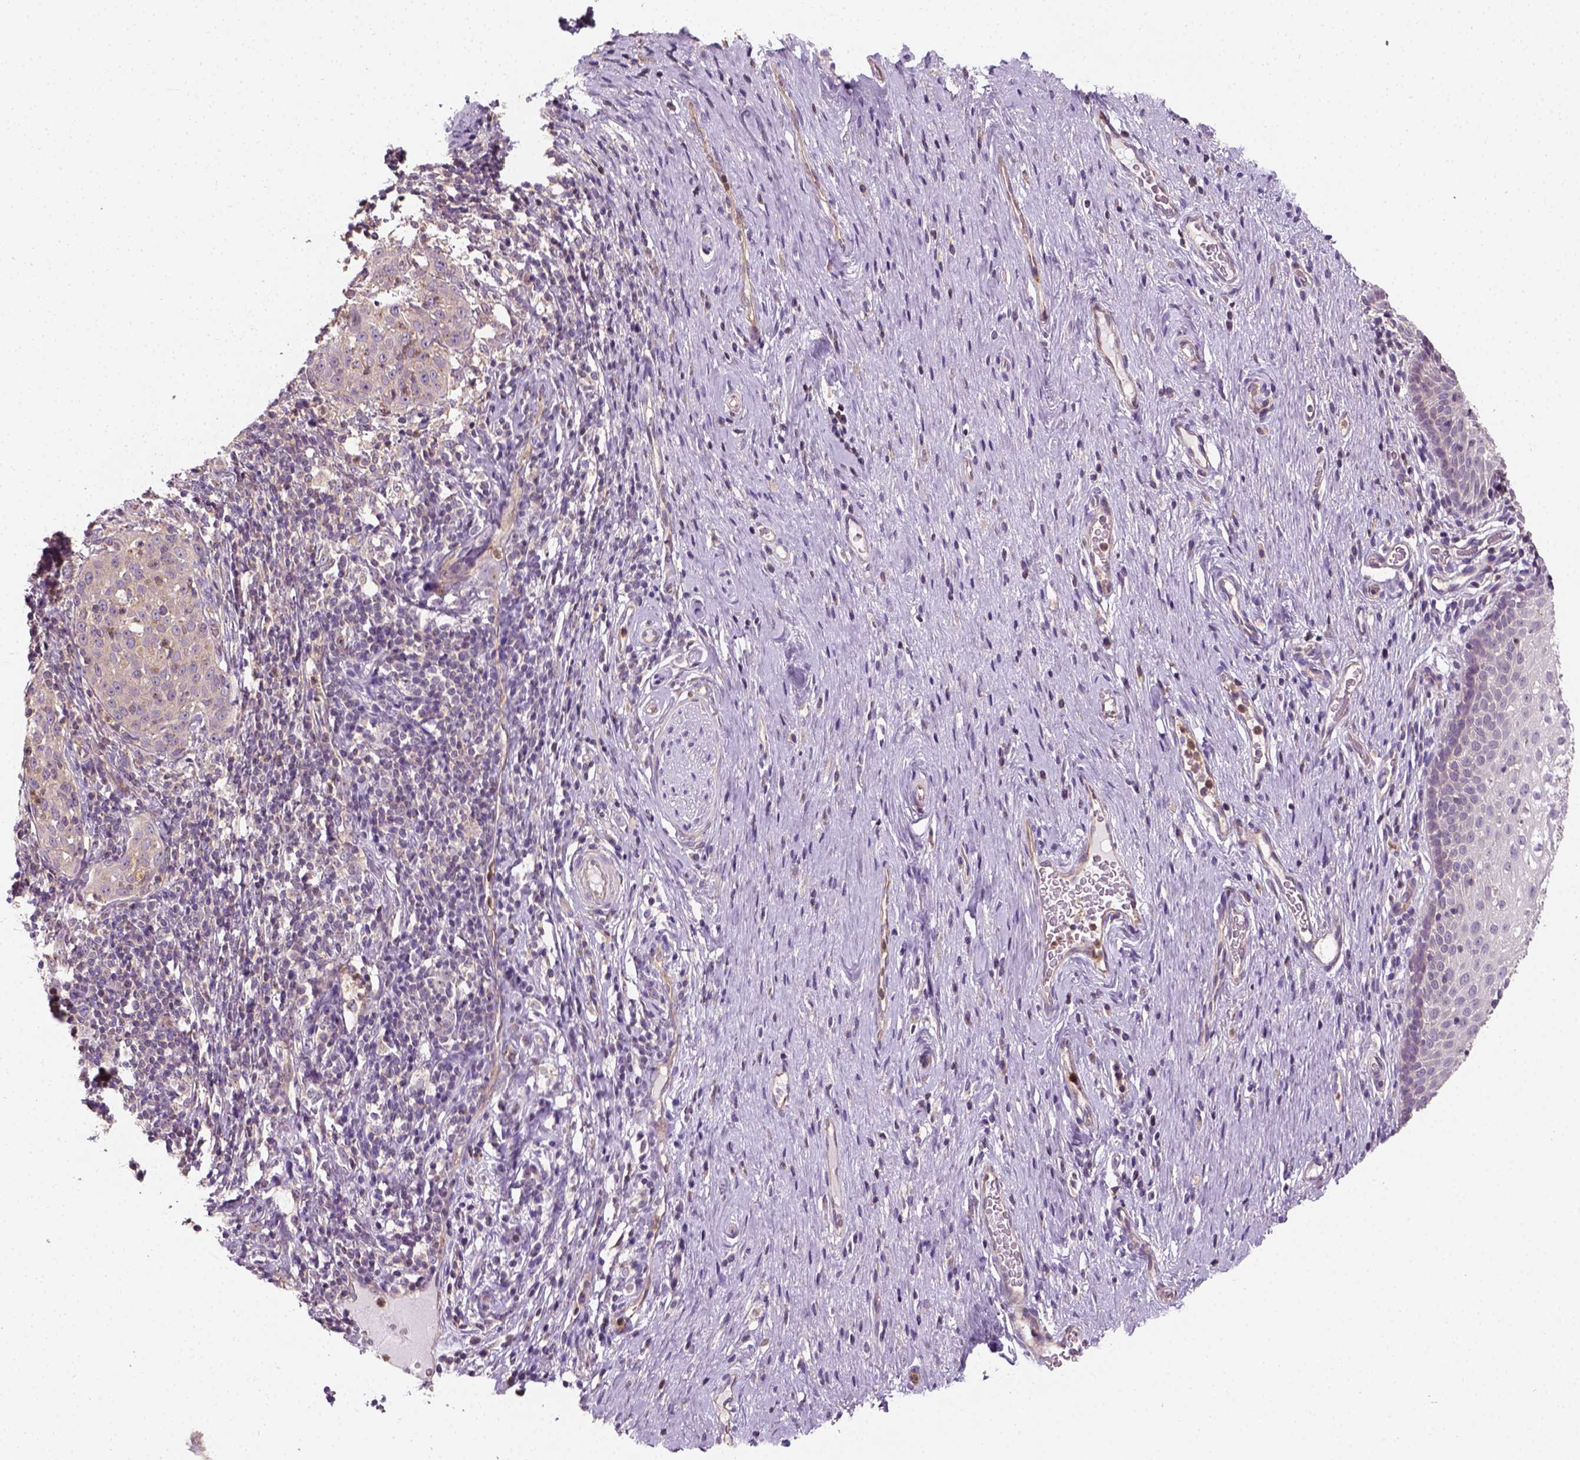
{"staining": {"intensity": "weak", "quantity": "25%-75%", "location": "cytoplasmic/membranous"}, "tissue": "cervical cancer", "cell_type": "Tumor cells", "image_type": "cancer", "snomed": [{"axis": "morphology", "description": "Squamous cell carcinoma, NOS"}, {"axis": "topography", "description": "Cervix"}], "caption": "Cervical squamous cell carcinoma stained with IHC demonstrates weak cytoplasmic/membranous positivity in about 25%-75% of tumor cells.", "gene": "CRACR2A", "patient": {"sex": "female", "age": 51}}